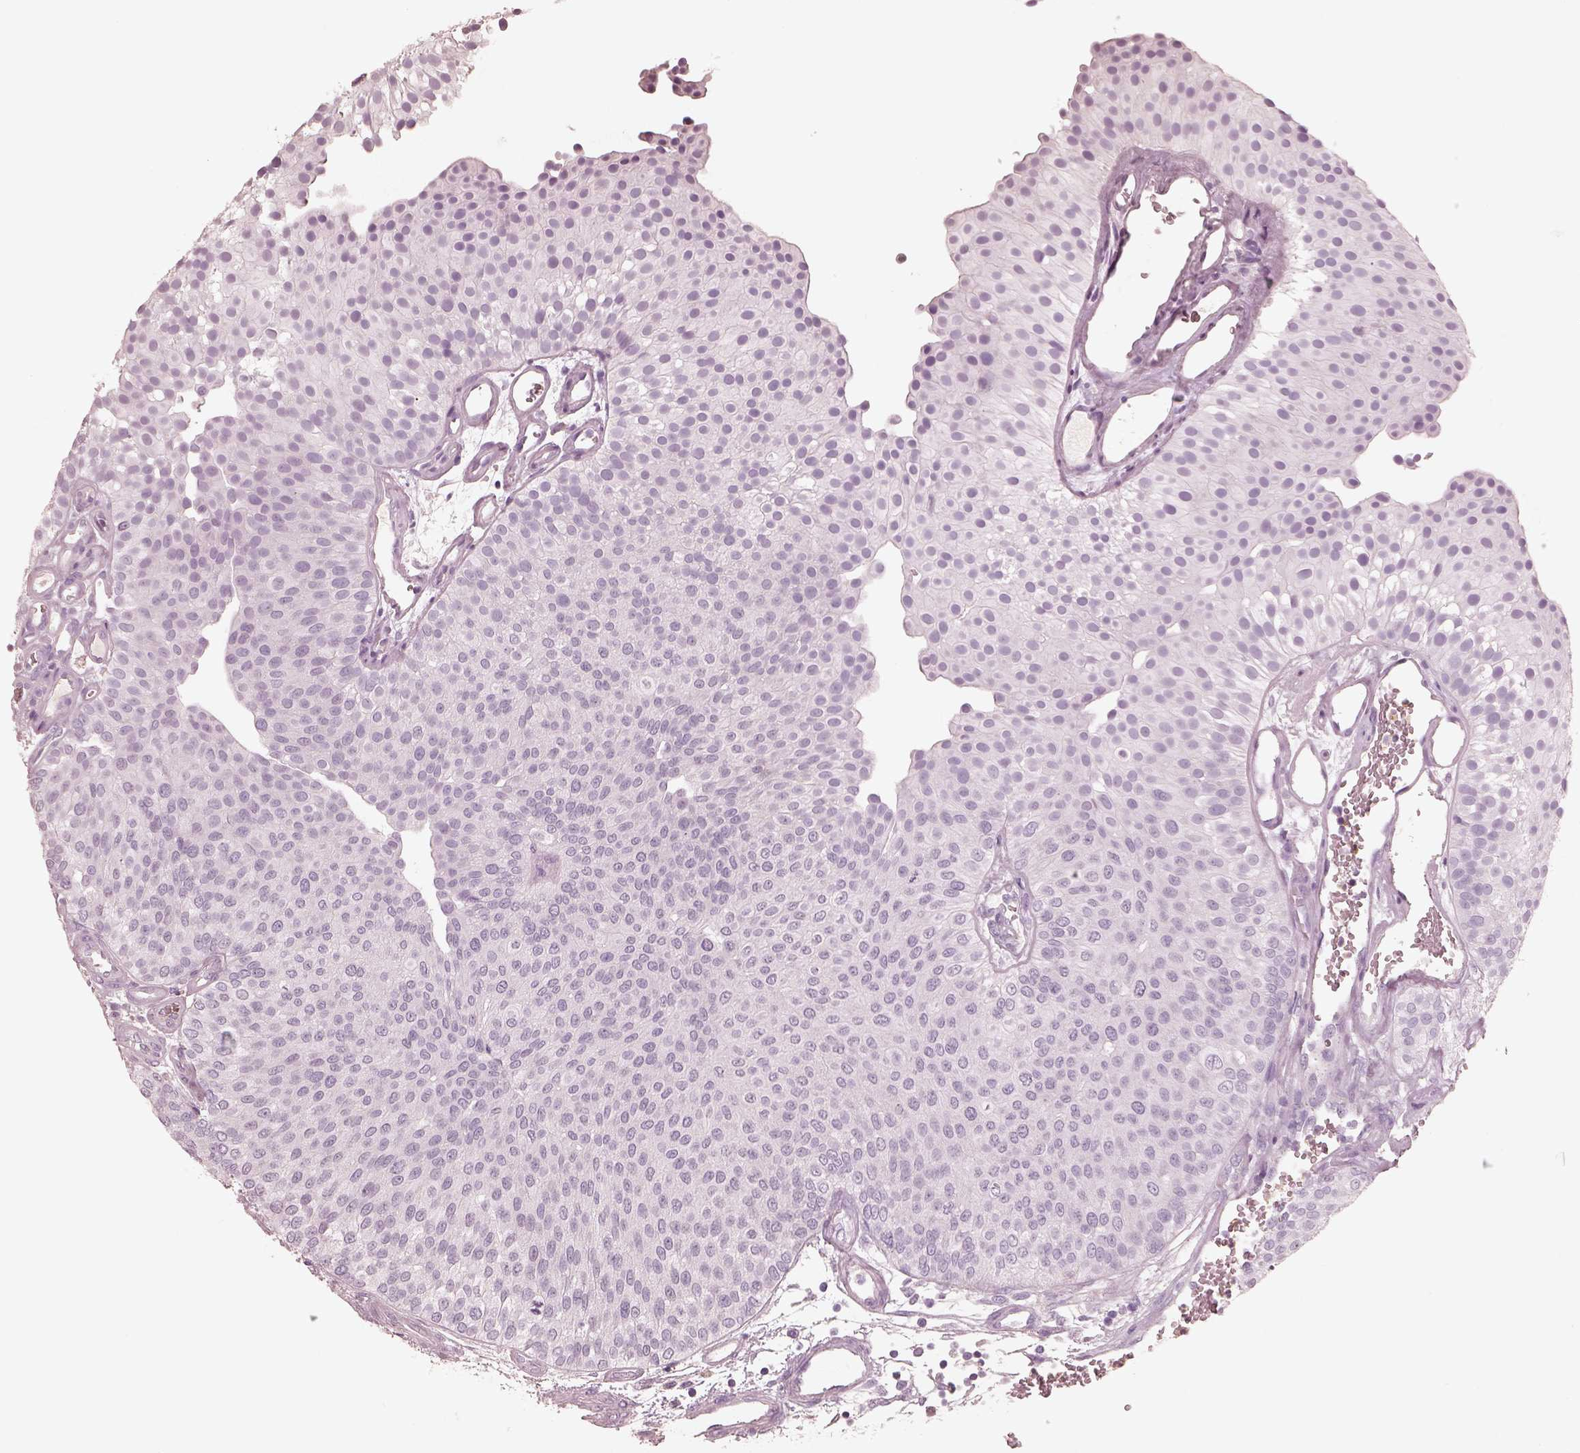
{"staining": {"intensity": "negative", "quantity": "none", "location": "none"}, "tissue": "urothelial cancer", "cell_type": "Tumor cells", "image_type": "cancer", "snomed": [{"axis": "morphology", "description": "Urothelial carcinoma, Low grade"}, {"axis": "topography", "description": "Urinary bladder"}], "caption": "DAB (3,3'-diaminobenzidine) immunohistochemical staining of urothelial cancer shows no significant staining in tumor cells.", "gene": "GPRIN1", "patient": {"sex": "female", "age": 87}}